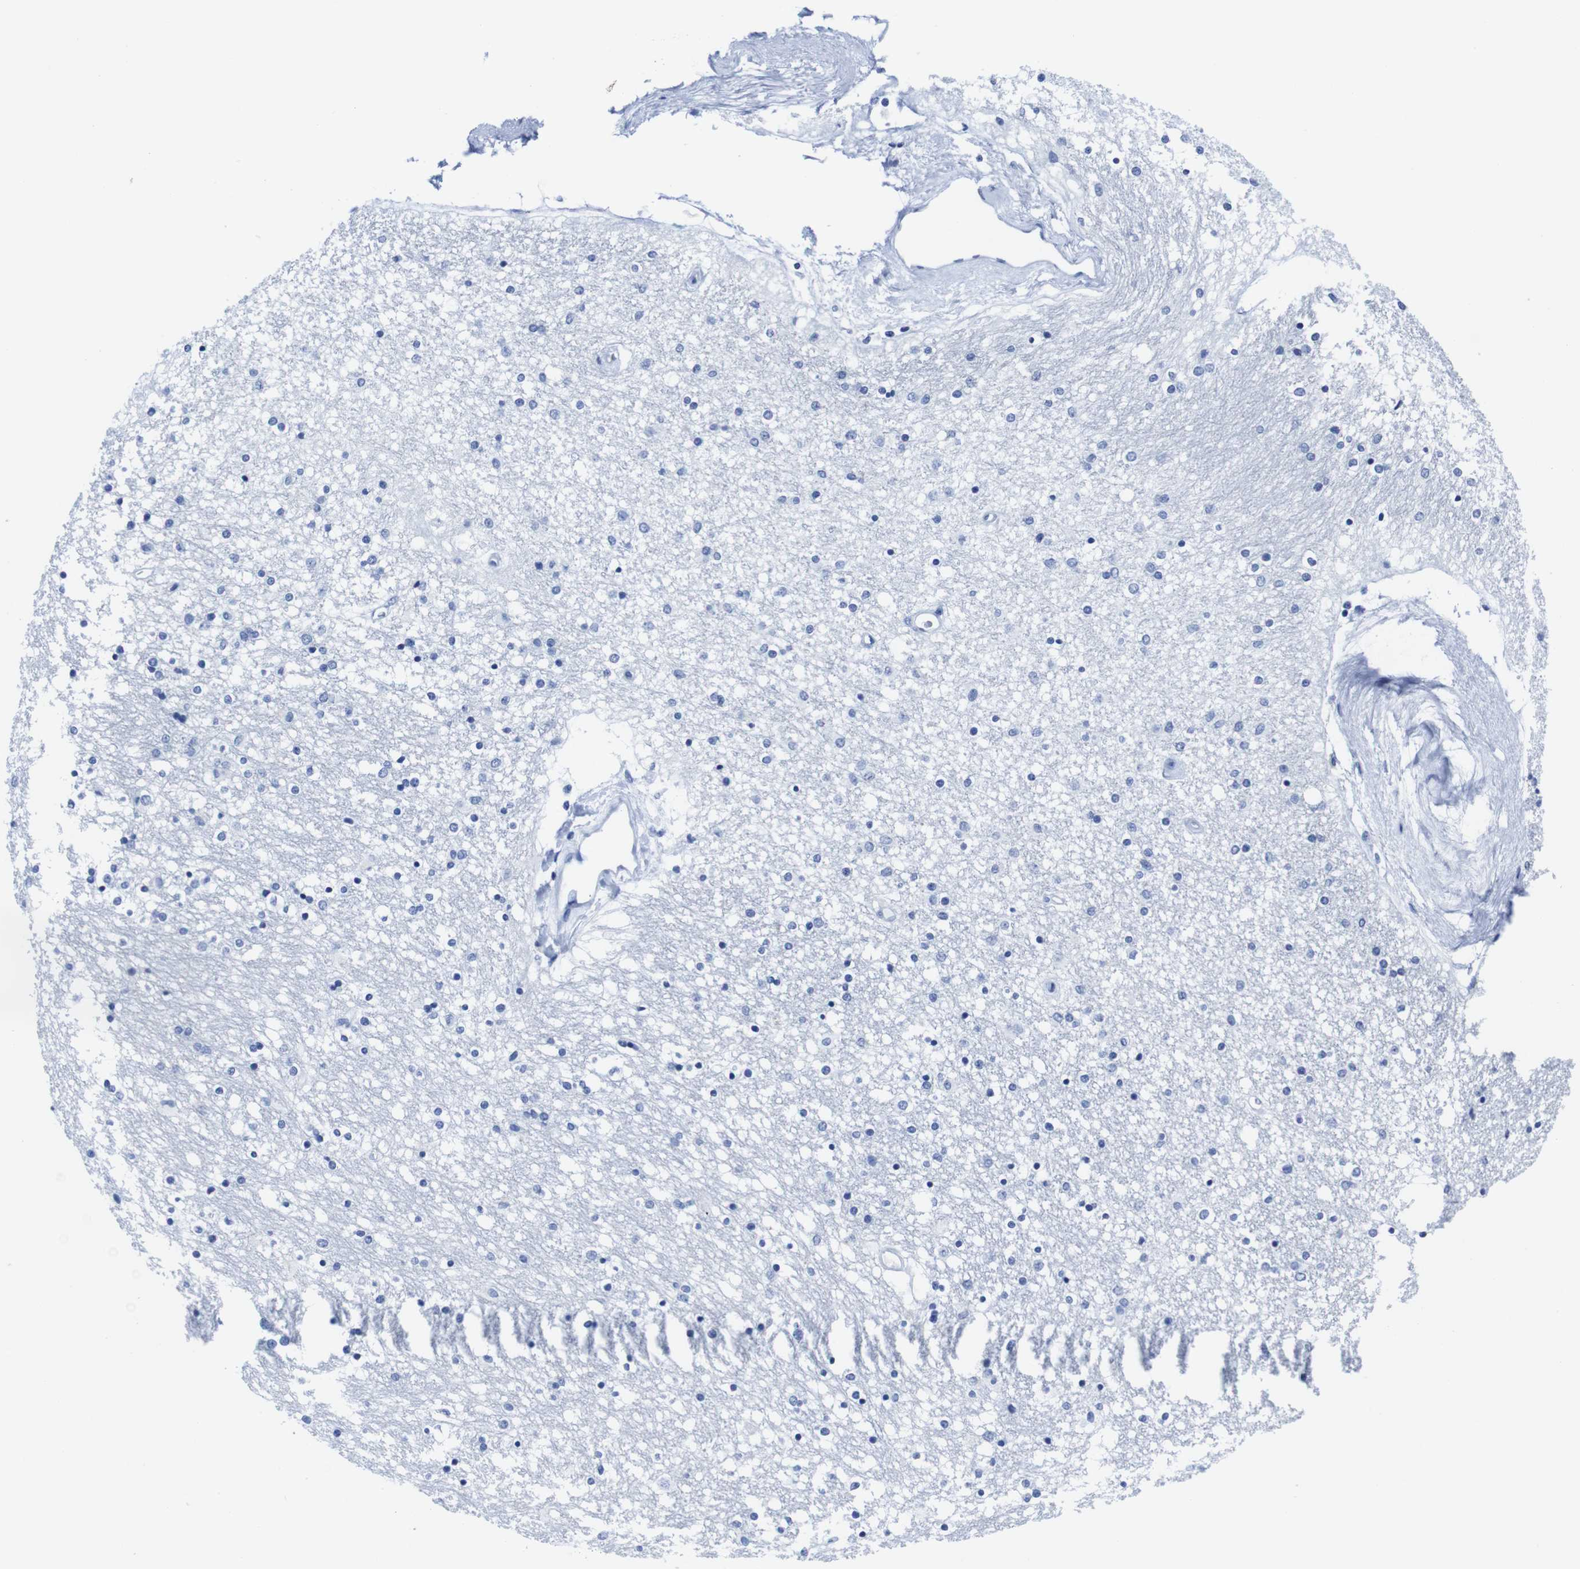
{"staining": {"intensity": "negative", "quantity": "none", "location": "none"}, "tissue": "caudate", "cell_type": "Glial cells", "image_type": "normal", "snomed": [{"axis": "morphology", "description": "Normal tissue, NOS"}, {"axis": "topography", "description": "Lateral ventricle wall"}], "caption": "Immunohistochemistry (IHC) micrograph of benign human caudate stained for a protein (brown), which reveals no expression in glial cells.", "gene": "EIF4A1", "patient": {"sex": "female", "age": 54}}